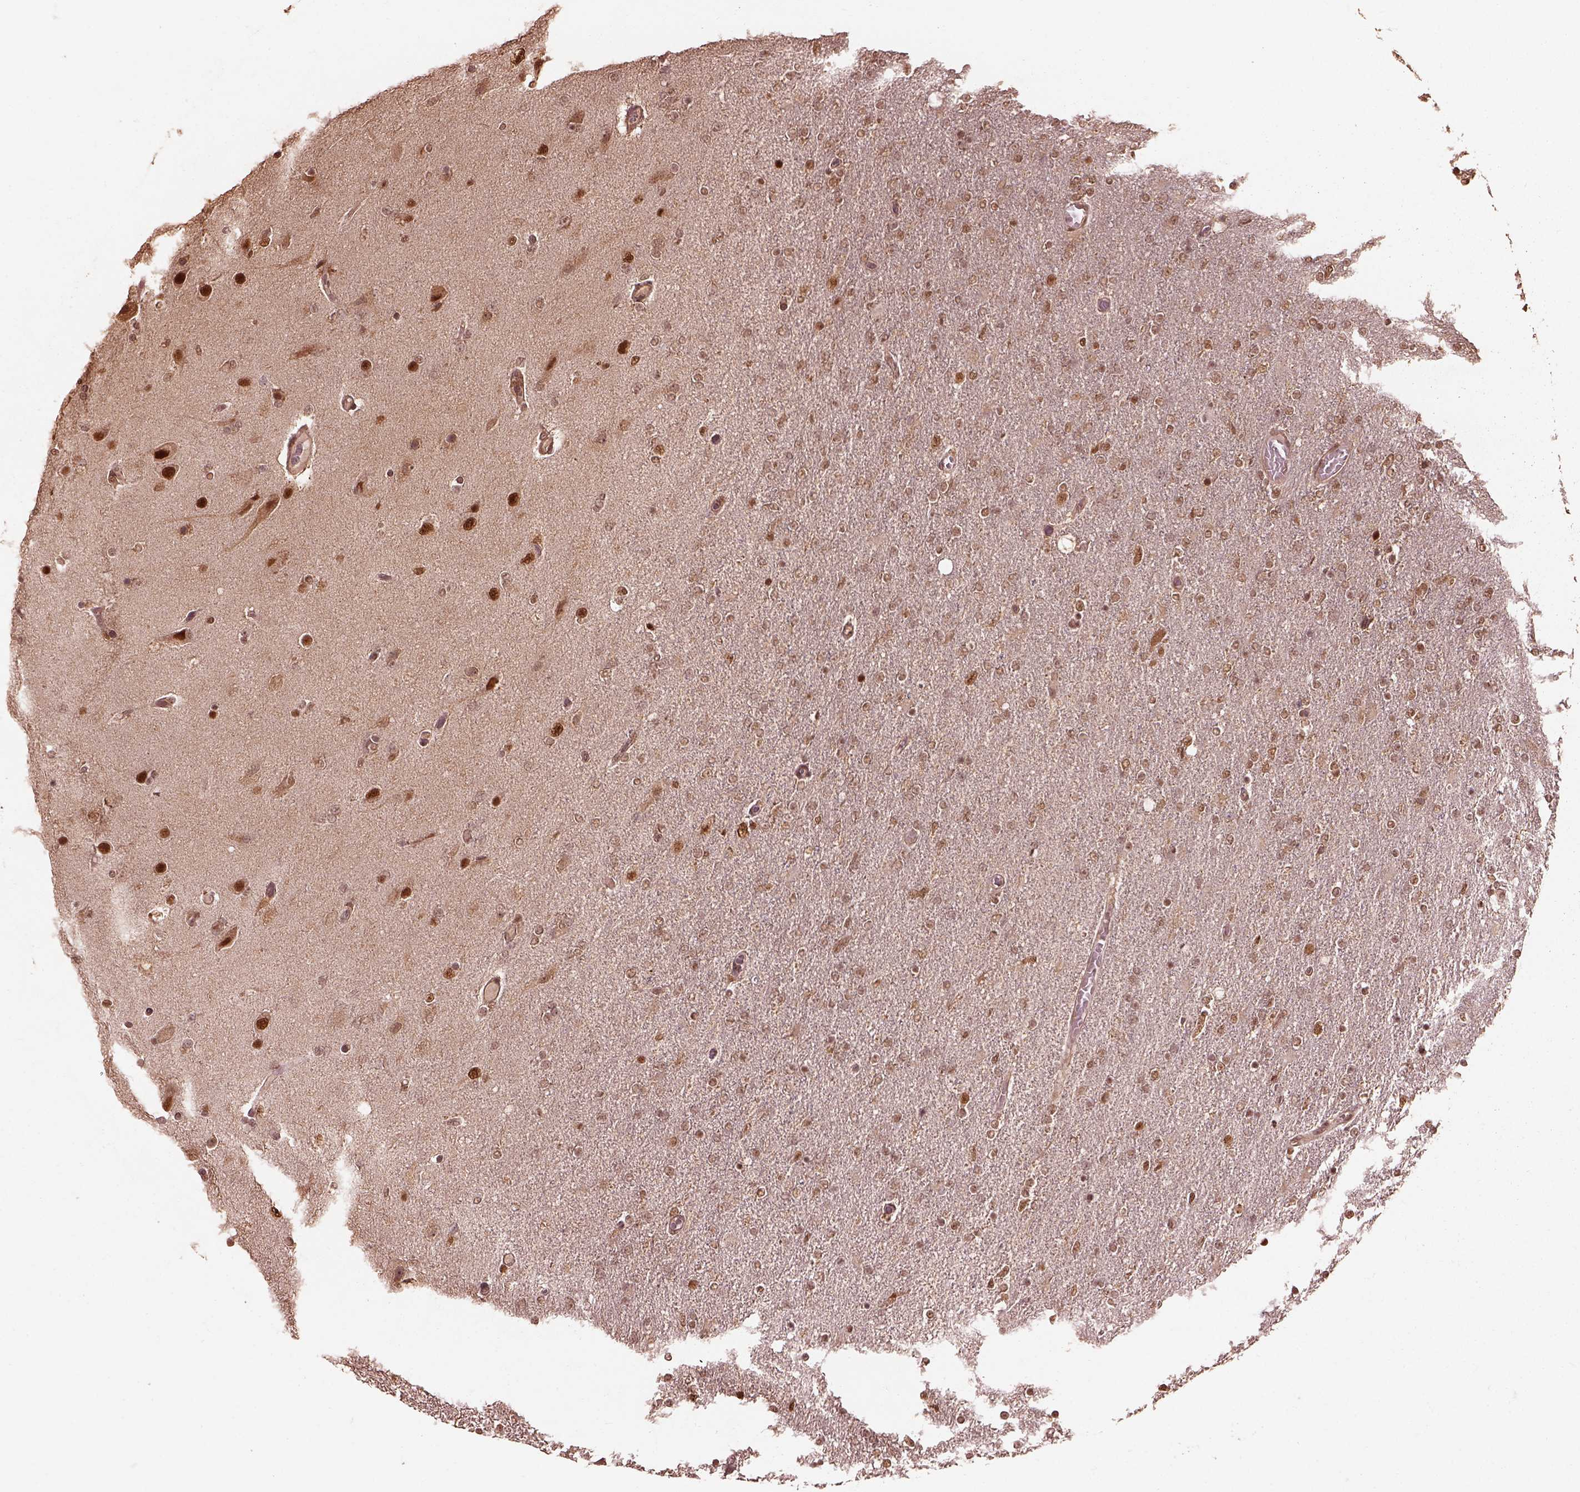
{"staining": {"intensity": "moderate", "quantity": ">75%", "location": "nuclear"}, "tissue": "glioma", "cell_type": "Tumor cells", "image_type": "cancer", "snomed": [{"axis": "morphology", "description": "Glioma, malignant, High grade"}, {"axis": "topography", "description": "Cerebral cortex"}], "caption": "IHC photomicrograph of human malignant glioma (high-grade) stained for a protein (brown), which reveals medium levels of moderate nuclear positivity in approximately >75% of tumor cells.", "gene": "PSMC5", "patient": {"sex": "male", "age": 70}}